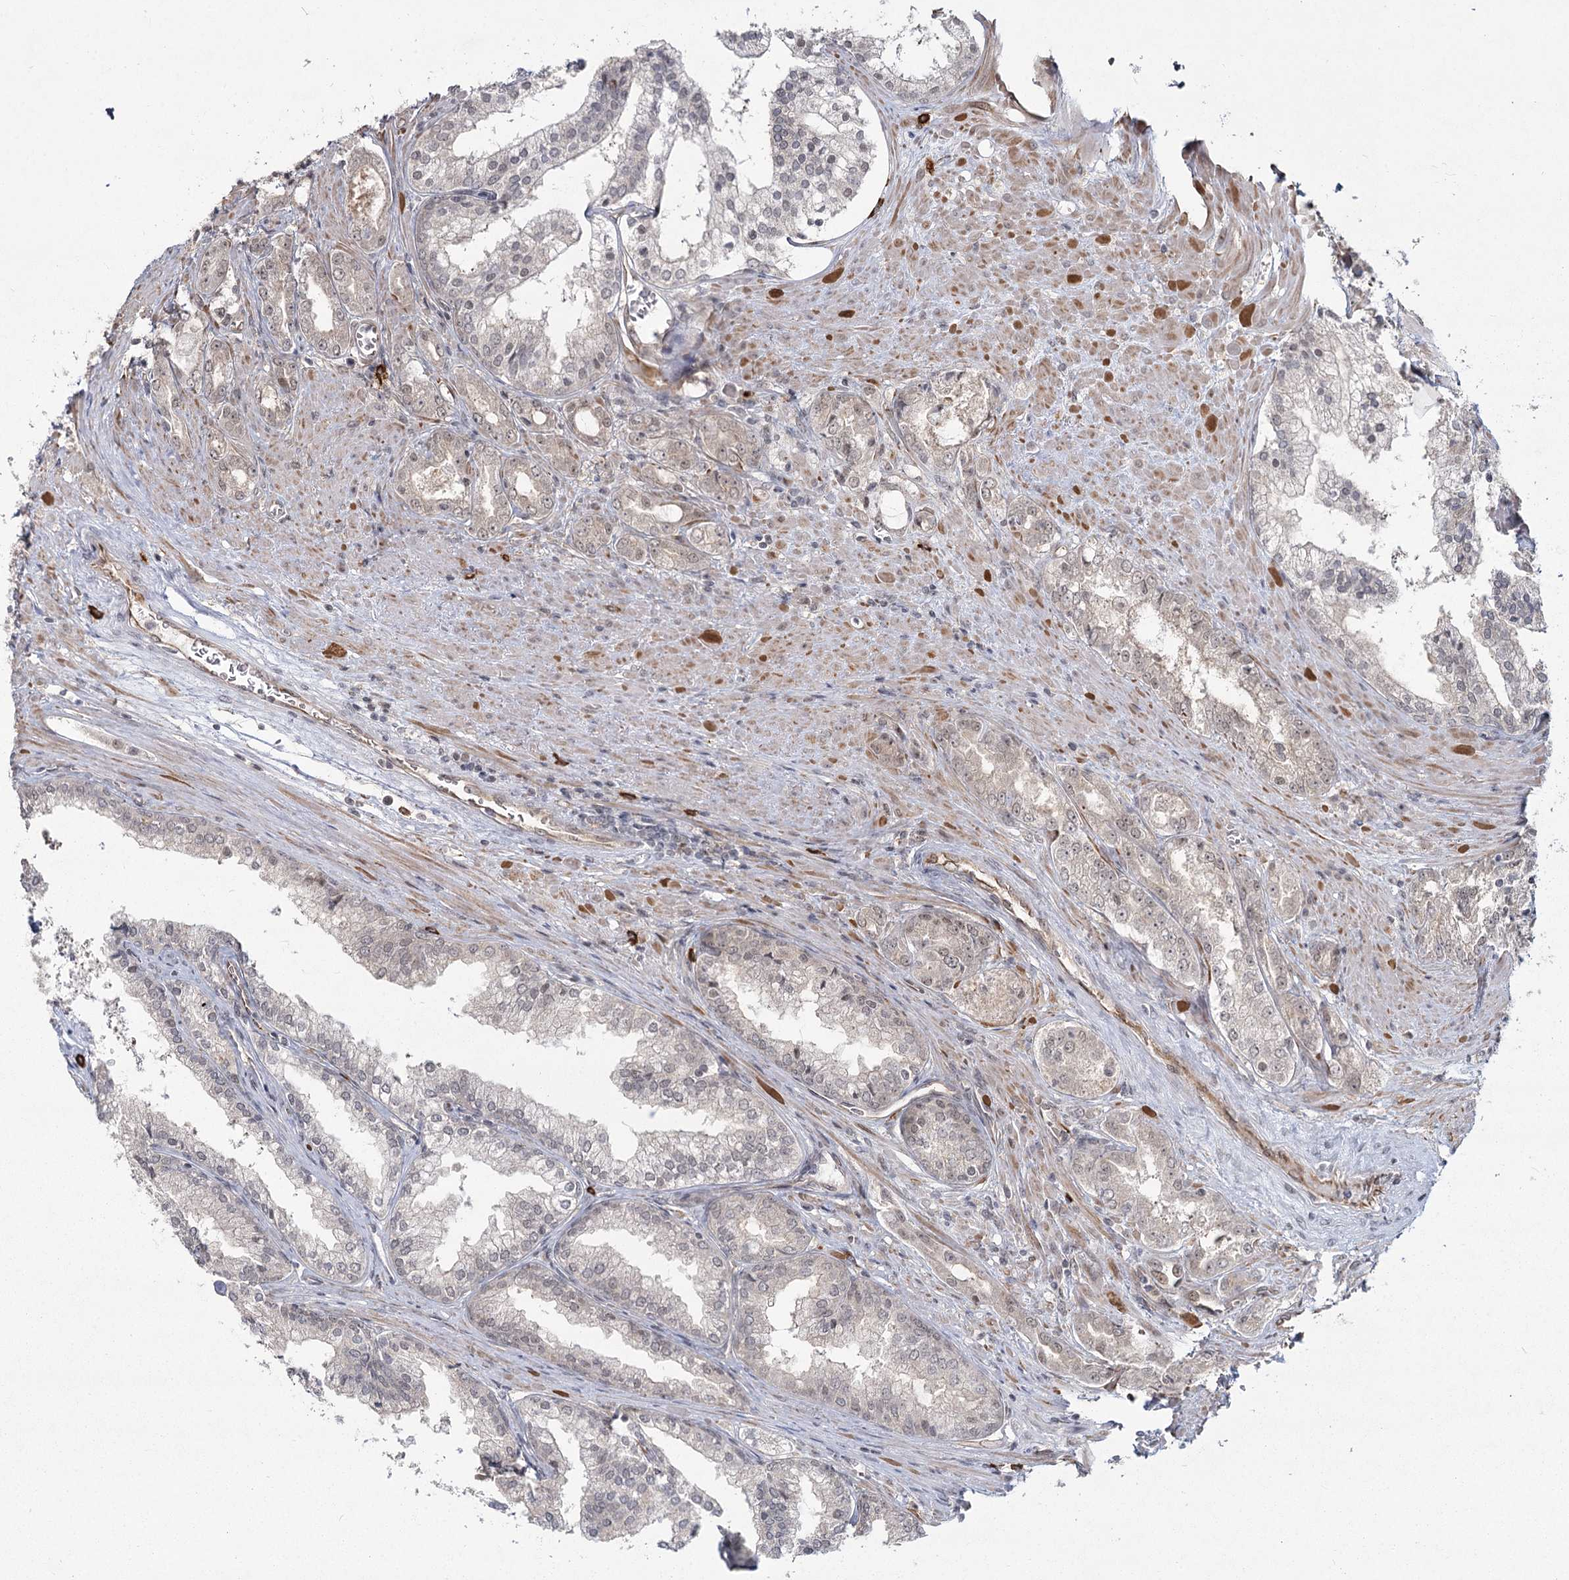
{"staining": {"intensity": "weak", "quantity": "25%-75%", "location": "cytoplasmic/membranous,nuclear"}, "tissue": "prostate cancer", "cell_type": "Tumor cells", "image_type": "cancer", "snomed": [{"axis": "morphology", "description": "Adenocarcinoma, High grade"}, {"axis": "topography", "description": "Prostate"}], "caption": "Prostate cancer stained with a brown dye shows weak cytoplasmic/membranous and nuclear positive positivity in about 25%-75% of tumor cells.", "gene": "AP2M1", "patient": {"sex": "male", "age": 72}}